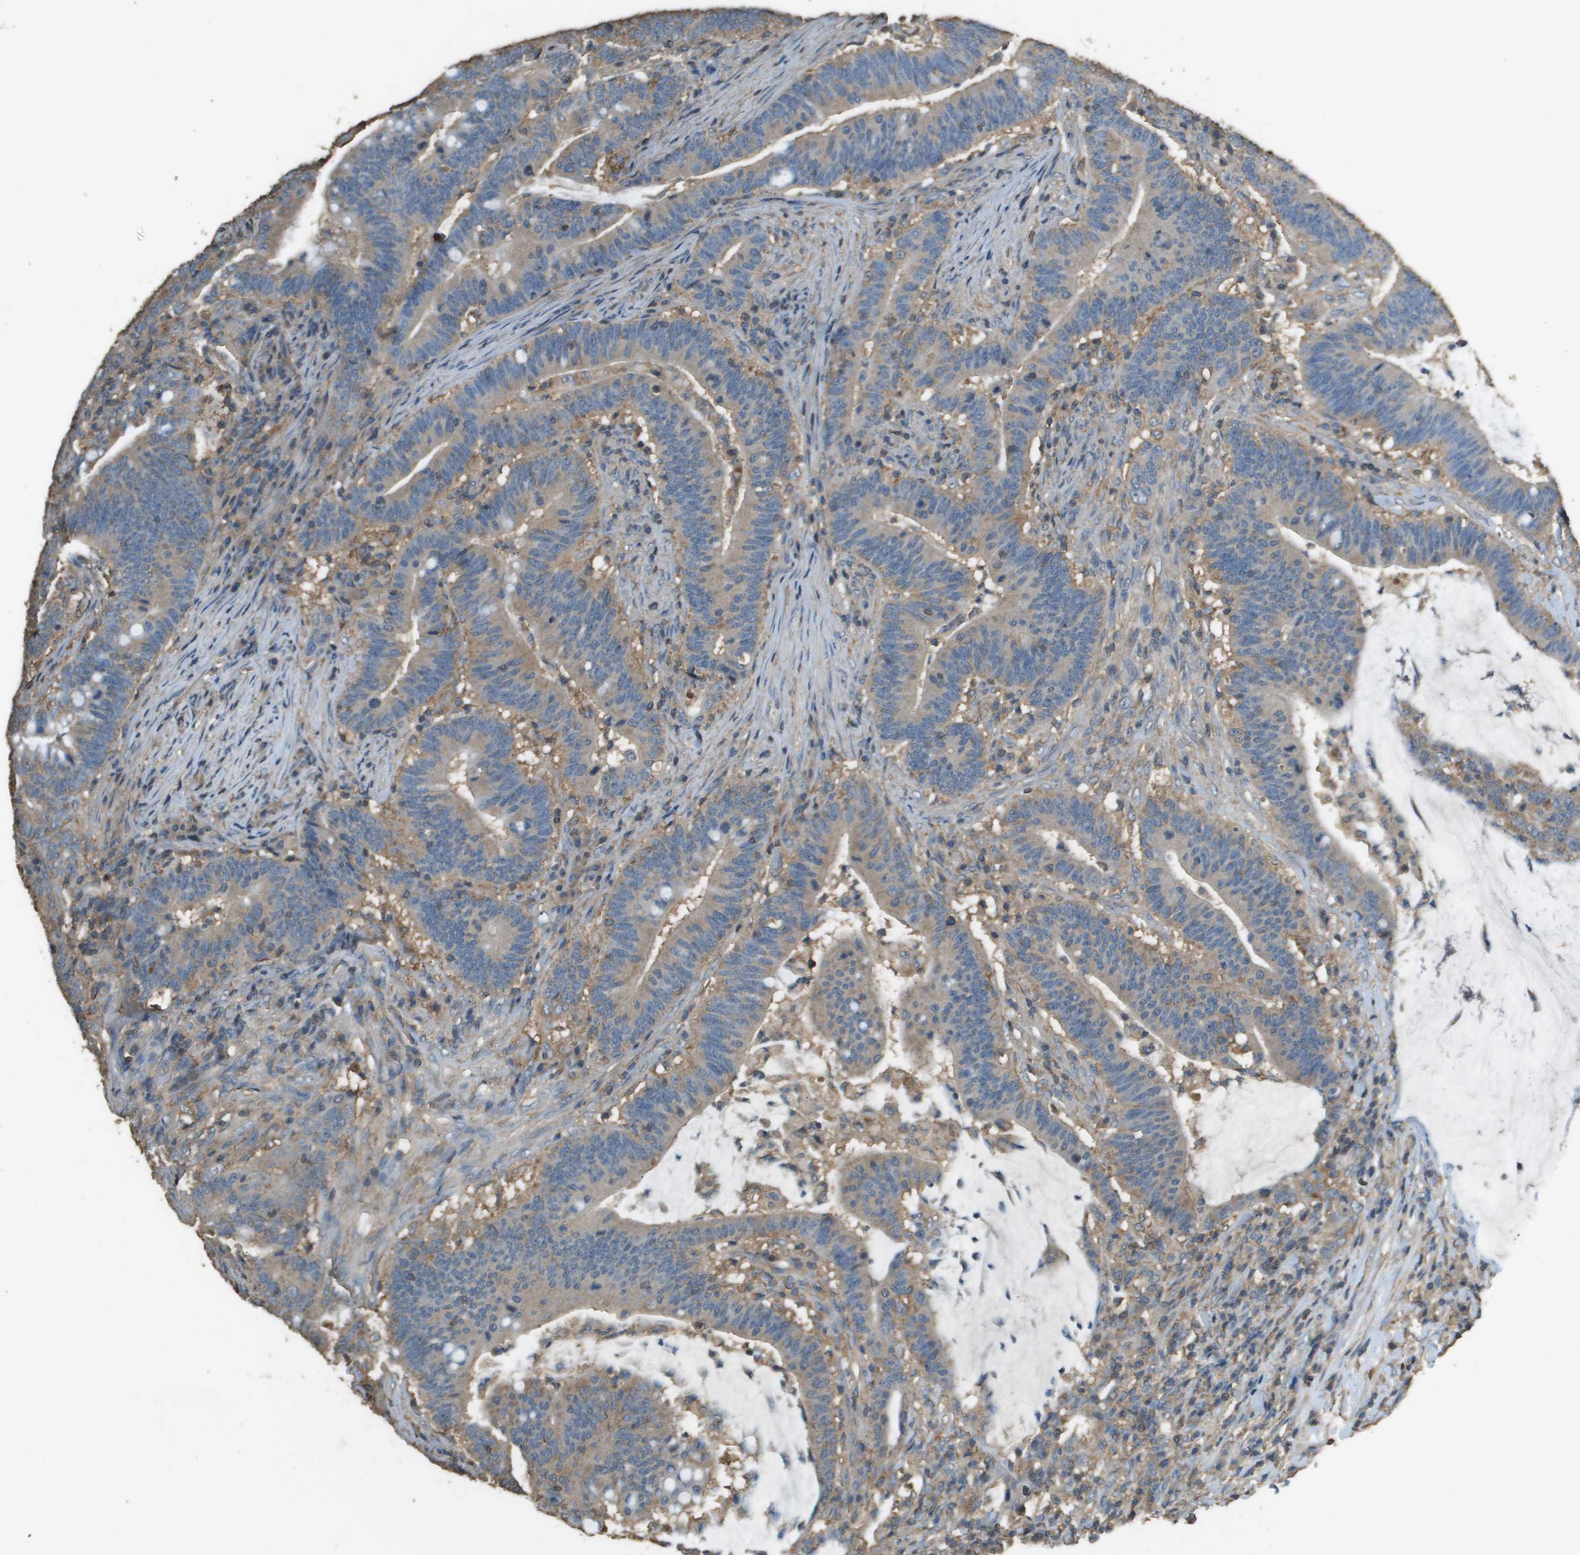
{"staining": {"intensity": "moderate", "quantity": ">75%", "location": "cytoplasmic/membranous"}, "tissue": "colorectal cancer", "cell_type": "Tumor cells", "image_type": "cancer", "snomed": [{"axis": "morphology", "description": "Normal tissue, NOS"}, {"axis": "morphology", "description": "Adenocarcinoma, NOS"}, {"axis": "topography", "description": "Colon"}], "caption": "This micrograph reveals colorectal cancer stained with immunohistochemistry to label a protein in brown. The cytoplasmic/membranous of tumor cells show moderate positivity for the protein. Nuclei are counter-stained blue.", "gene": "MS4A7", "patient": {"sex": "female", "age": 66}}